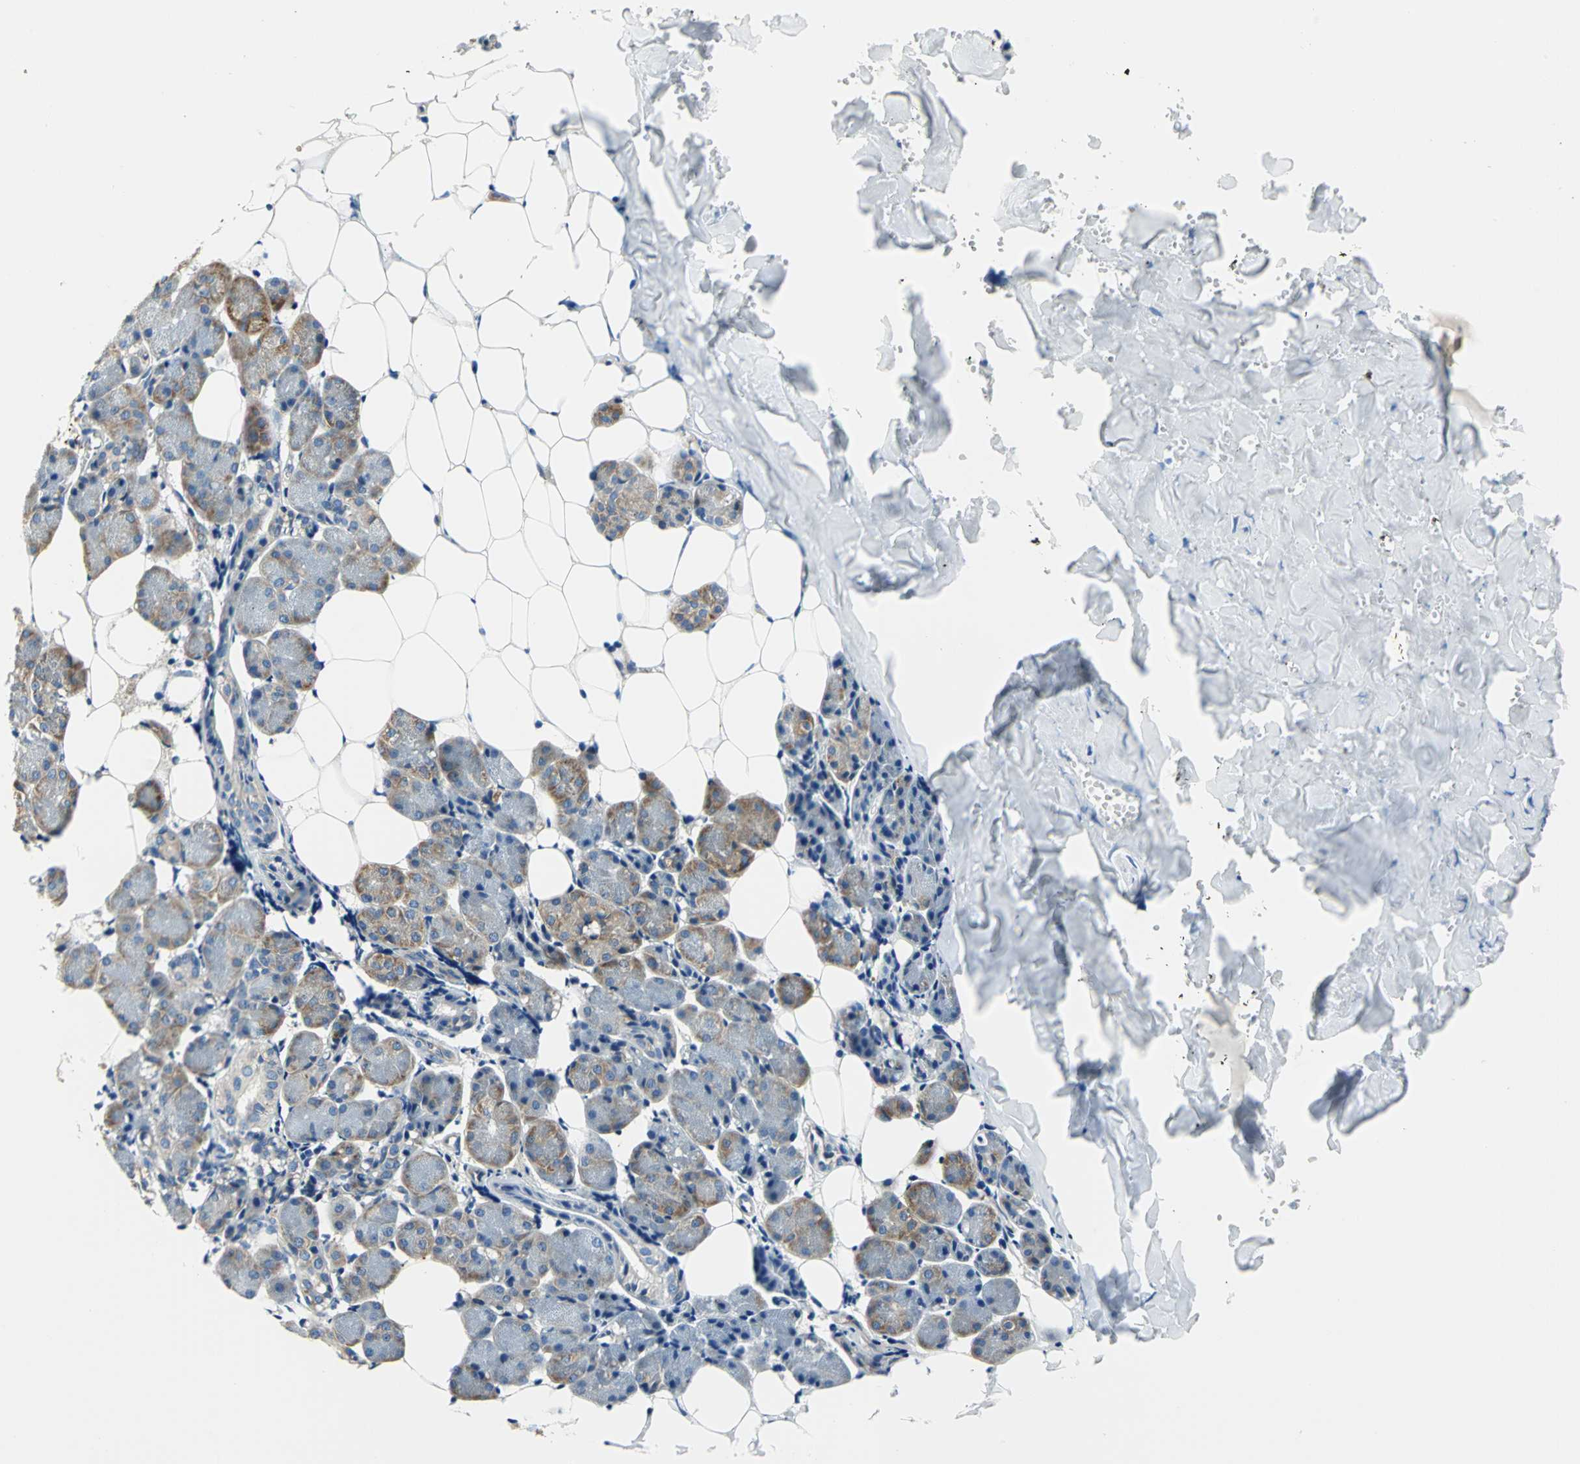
{"staining": {"intensity": "moderate", "quantity": "<25%", "location": "cytoplasmic/membranous"}, "tissue": "salivary gland", "cell_type": "Glandular cells", "image_type": "normal", "snomed": [{"axis": "morphology", "description": "Normal tissue, NOS"}, {"axis": "morphology", "description": "Adenoma, NOS"}, {"axis": "topography", "description": "Salivary gland"}], "caption": "An image showing moderate cytoplasmic/membranous staining in about <25% of glandular cells in normal salivary gland, as visualized by brown immunohistochemical staining.", "gene": "TRIM25", "patient": {"sex": "female", "age": 32}}